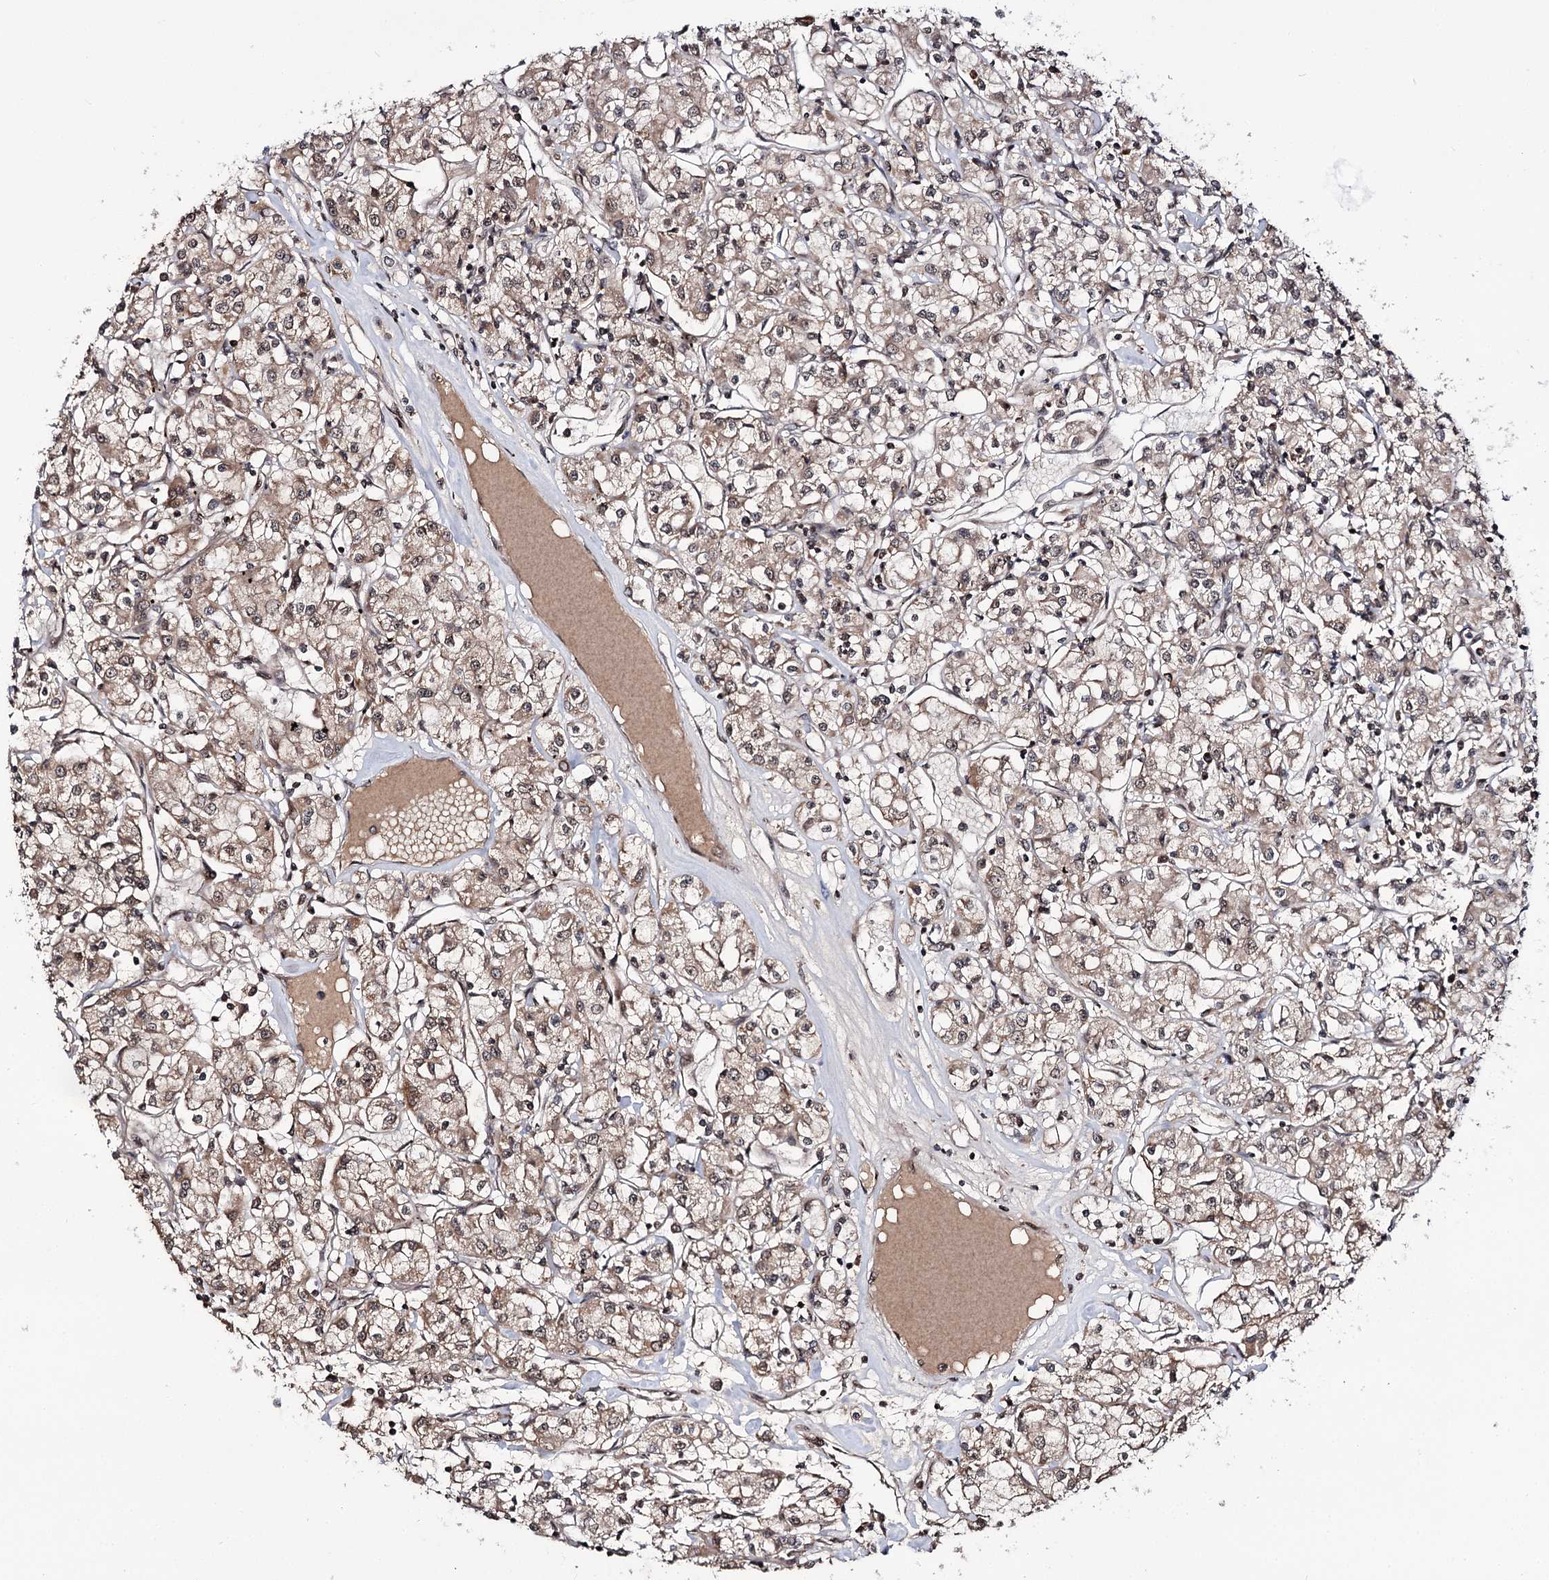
{"staining": {"intensity": "moderate", "quantity": ">75%", "location": "cytoplasmic/membranous,nuclear"}, "tissue": "renal cancer", "cell_type": "Tumor cells", "image_type": "cancer", "snomed": [{"axis": "morphology", "description": "Adenocarcinoma, NOS"}, {"axis": "topography", "description": "Kidney"}], "caption": "Protein expression analysis of human renal adenocarcinoma reveals moderate cytoplasmic/membranous and nuclear expression in approximately >75% of tumor cells.", "gene": "FAM53B", "patient": {"sex": "female", "age": 59}}